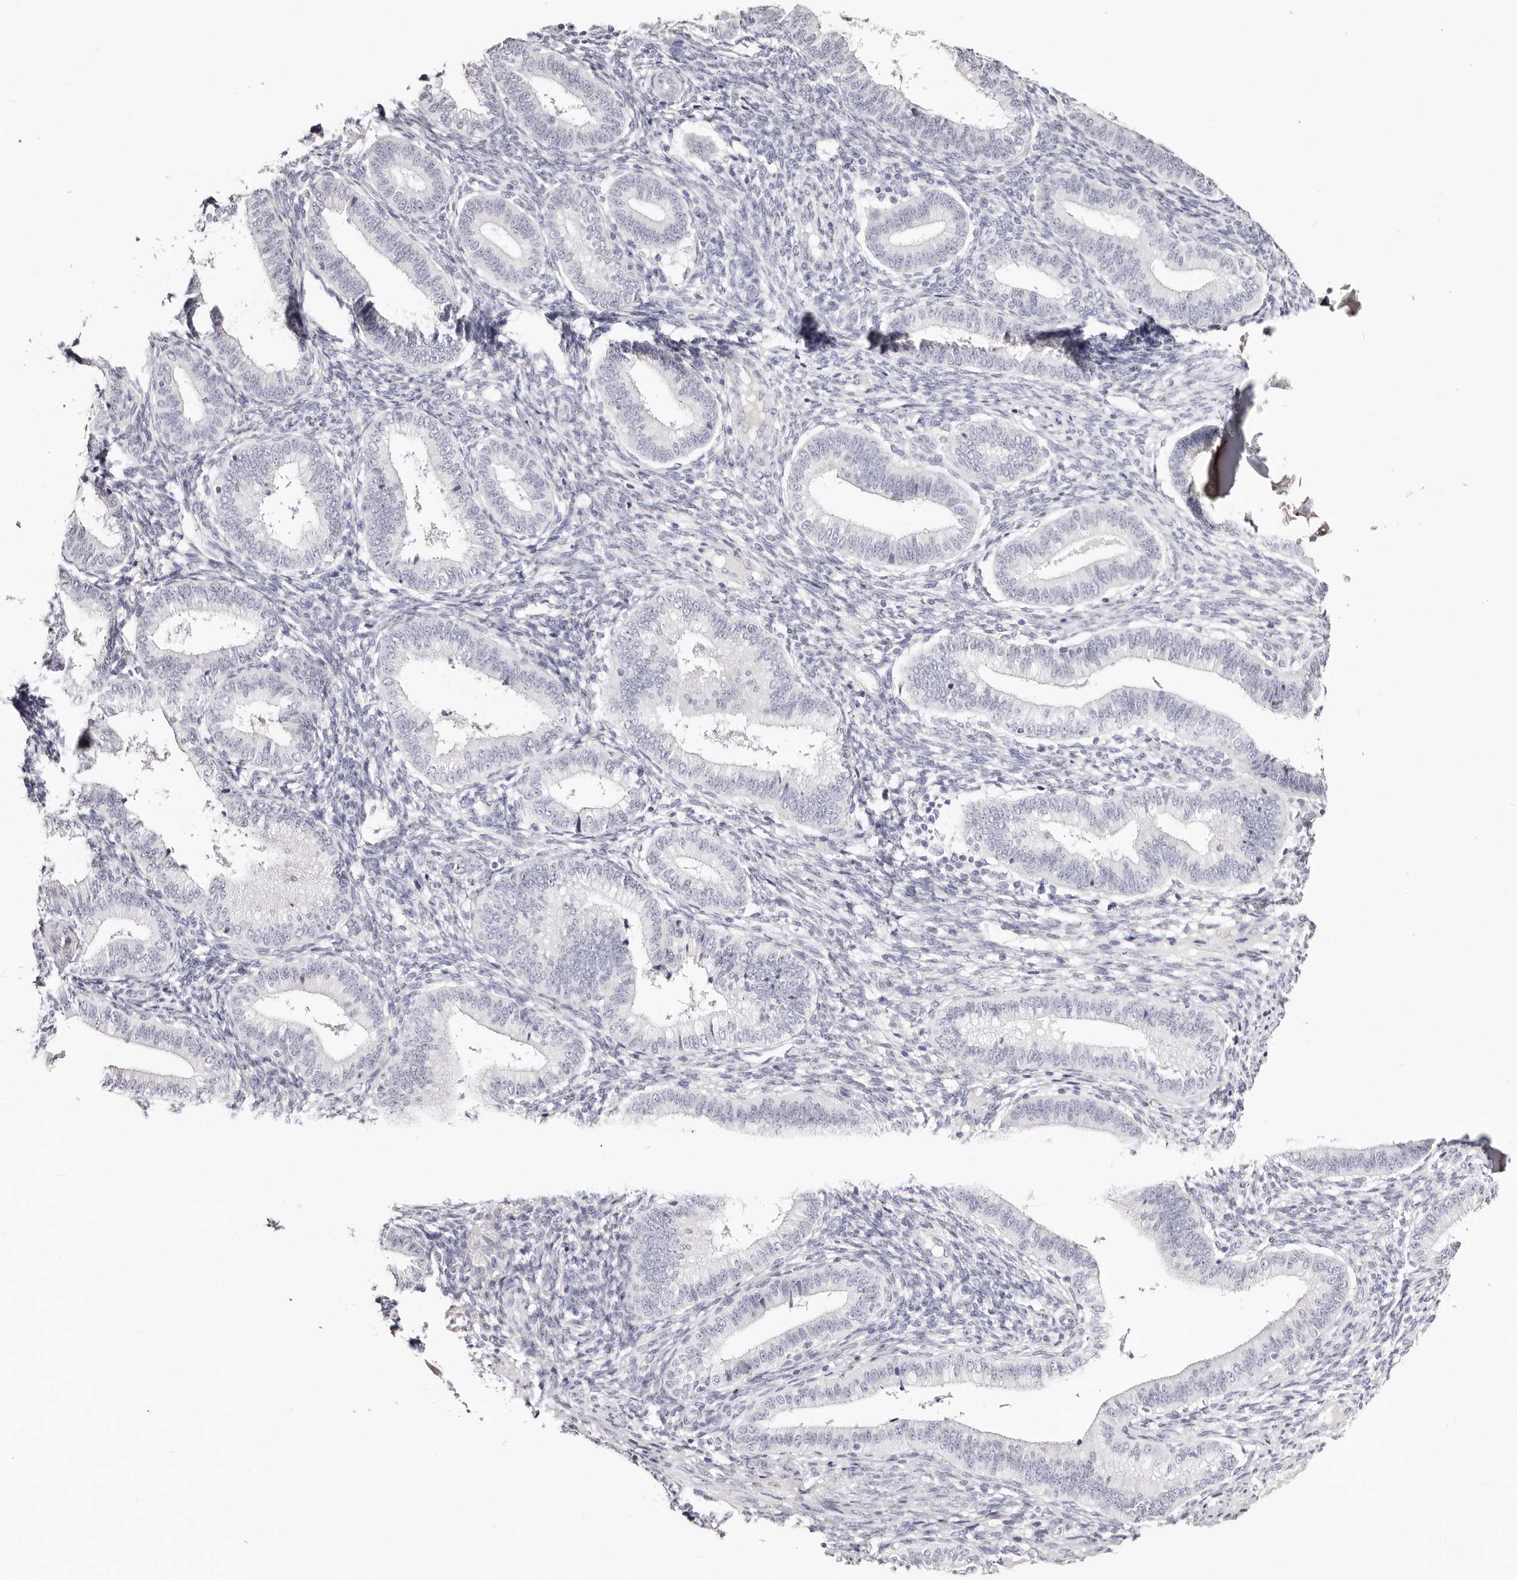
{"staining": {"intensity": "negative", "quantity": "none", "location": "none"}, "tissue": "endometrium", "cell_type": "Cells in endometrial stroma", "image_type": "normal", "snomed": [{"axis": "morphology", "description": "Normal tissue, NOS"}, {"axis": "topography", "description": "Endometrium"}], "caption": "A photomicrograph of endometrium stained for a protein displays no brown staining in cells in endometrial stroma. The staining was performed using DAB (3,3'-diaminobenzidine) to visualize the protein expression in brown, while the nuclei were stained in blue with hematoxylin (Magnification: 20x).", "gene": "PF4", "patient": {"sex": "female", "age": 39}}